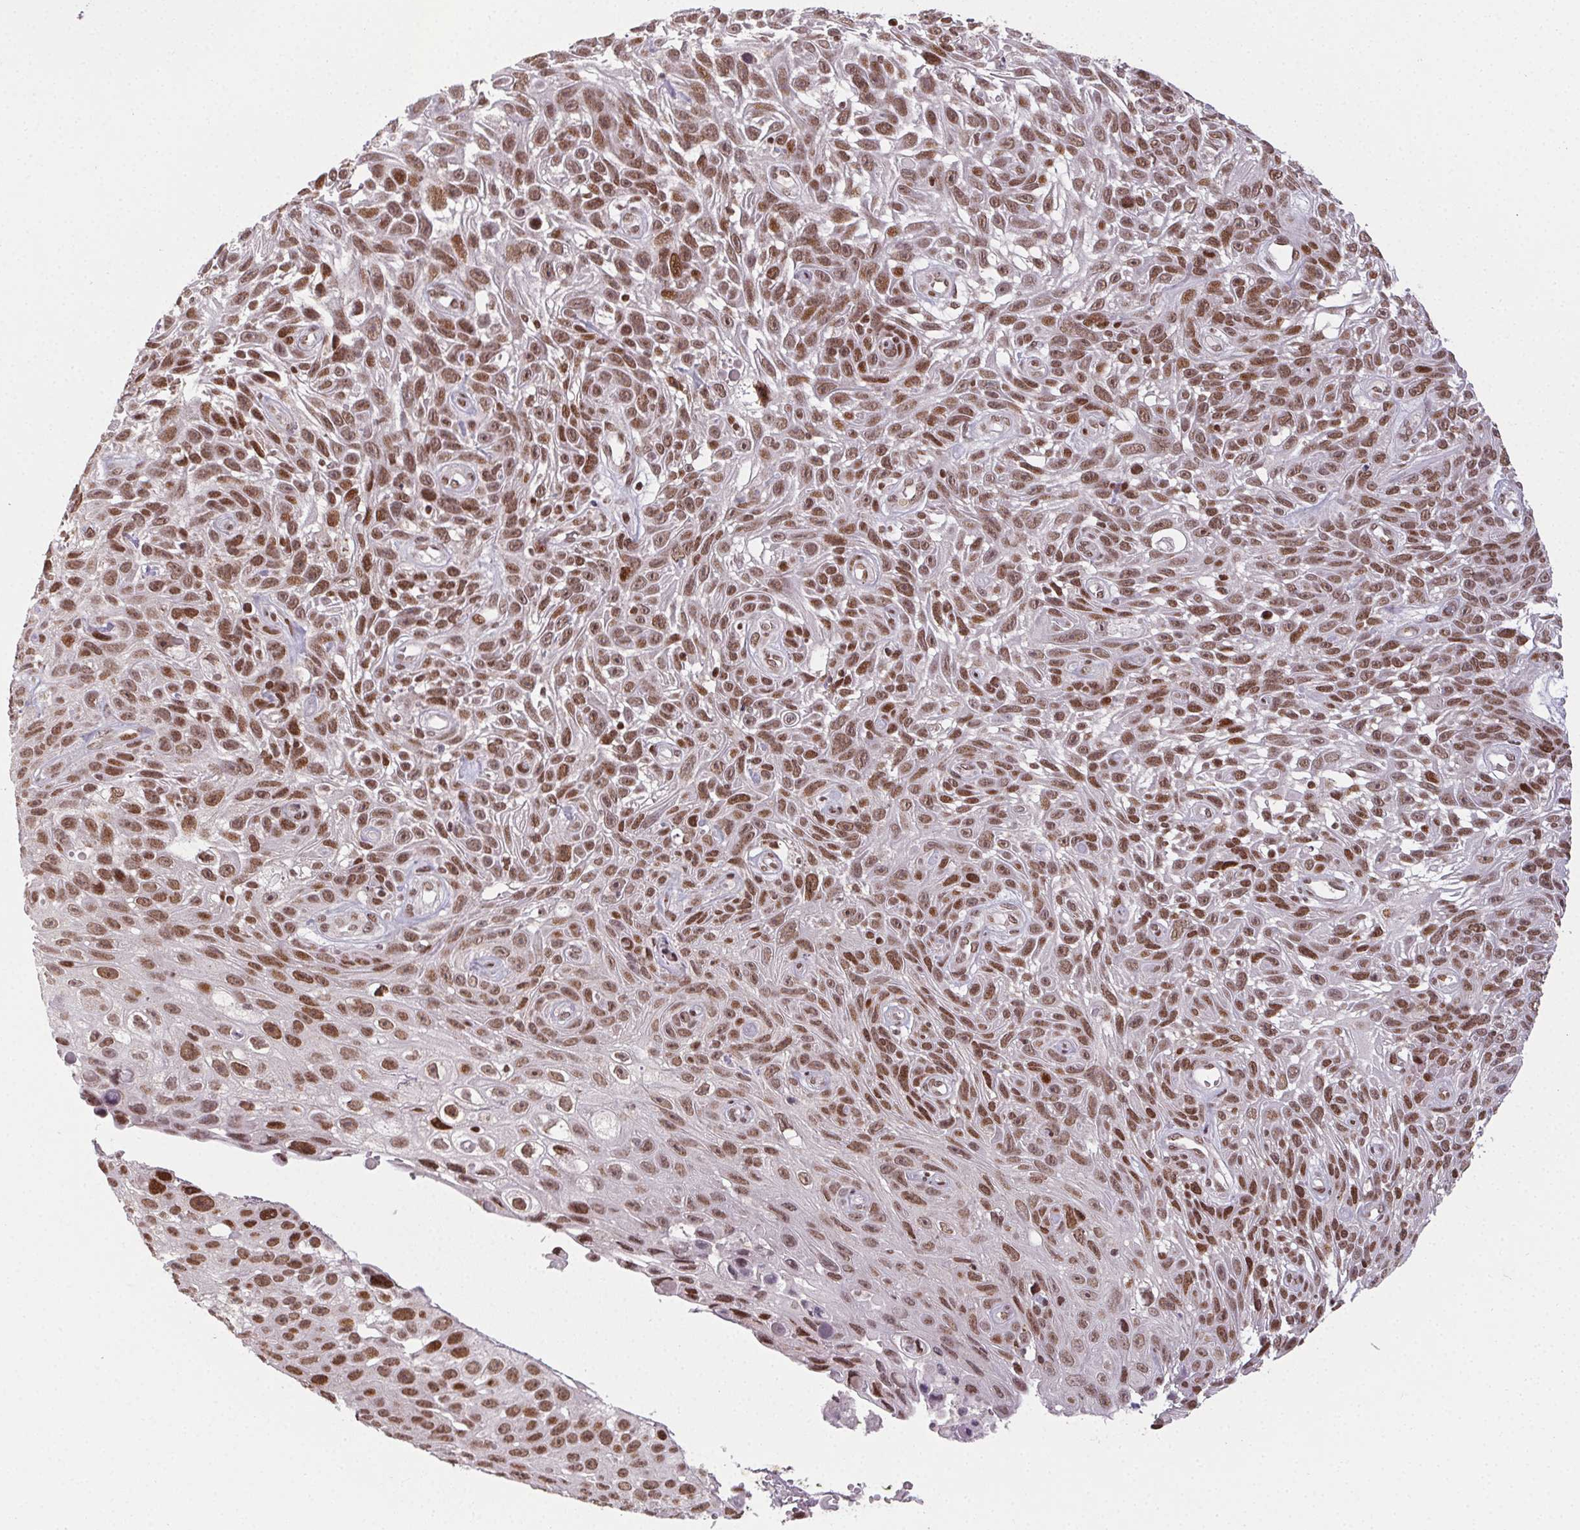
{"staining": {"intensity": "strong", "quantity": ">75%", "location": "nuclear"}, "tissue": "skin cancer", "cell_type": "Tumor cells", "image_type": "cancer", "snomed": [{"axis": "morphology", "description": "Squamous cell carcinoma, NOS"}, {"axis": "topography", "description": "Skin"}], "caption": "DAB immunohistochemical staining of skin squamous cell carcinoma reveals strong nuclear protein expression in approximately >75% of tumor cells.", "gene": "KMT2A", "patient": {"sex": "male", "age": 82}}